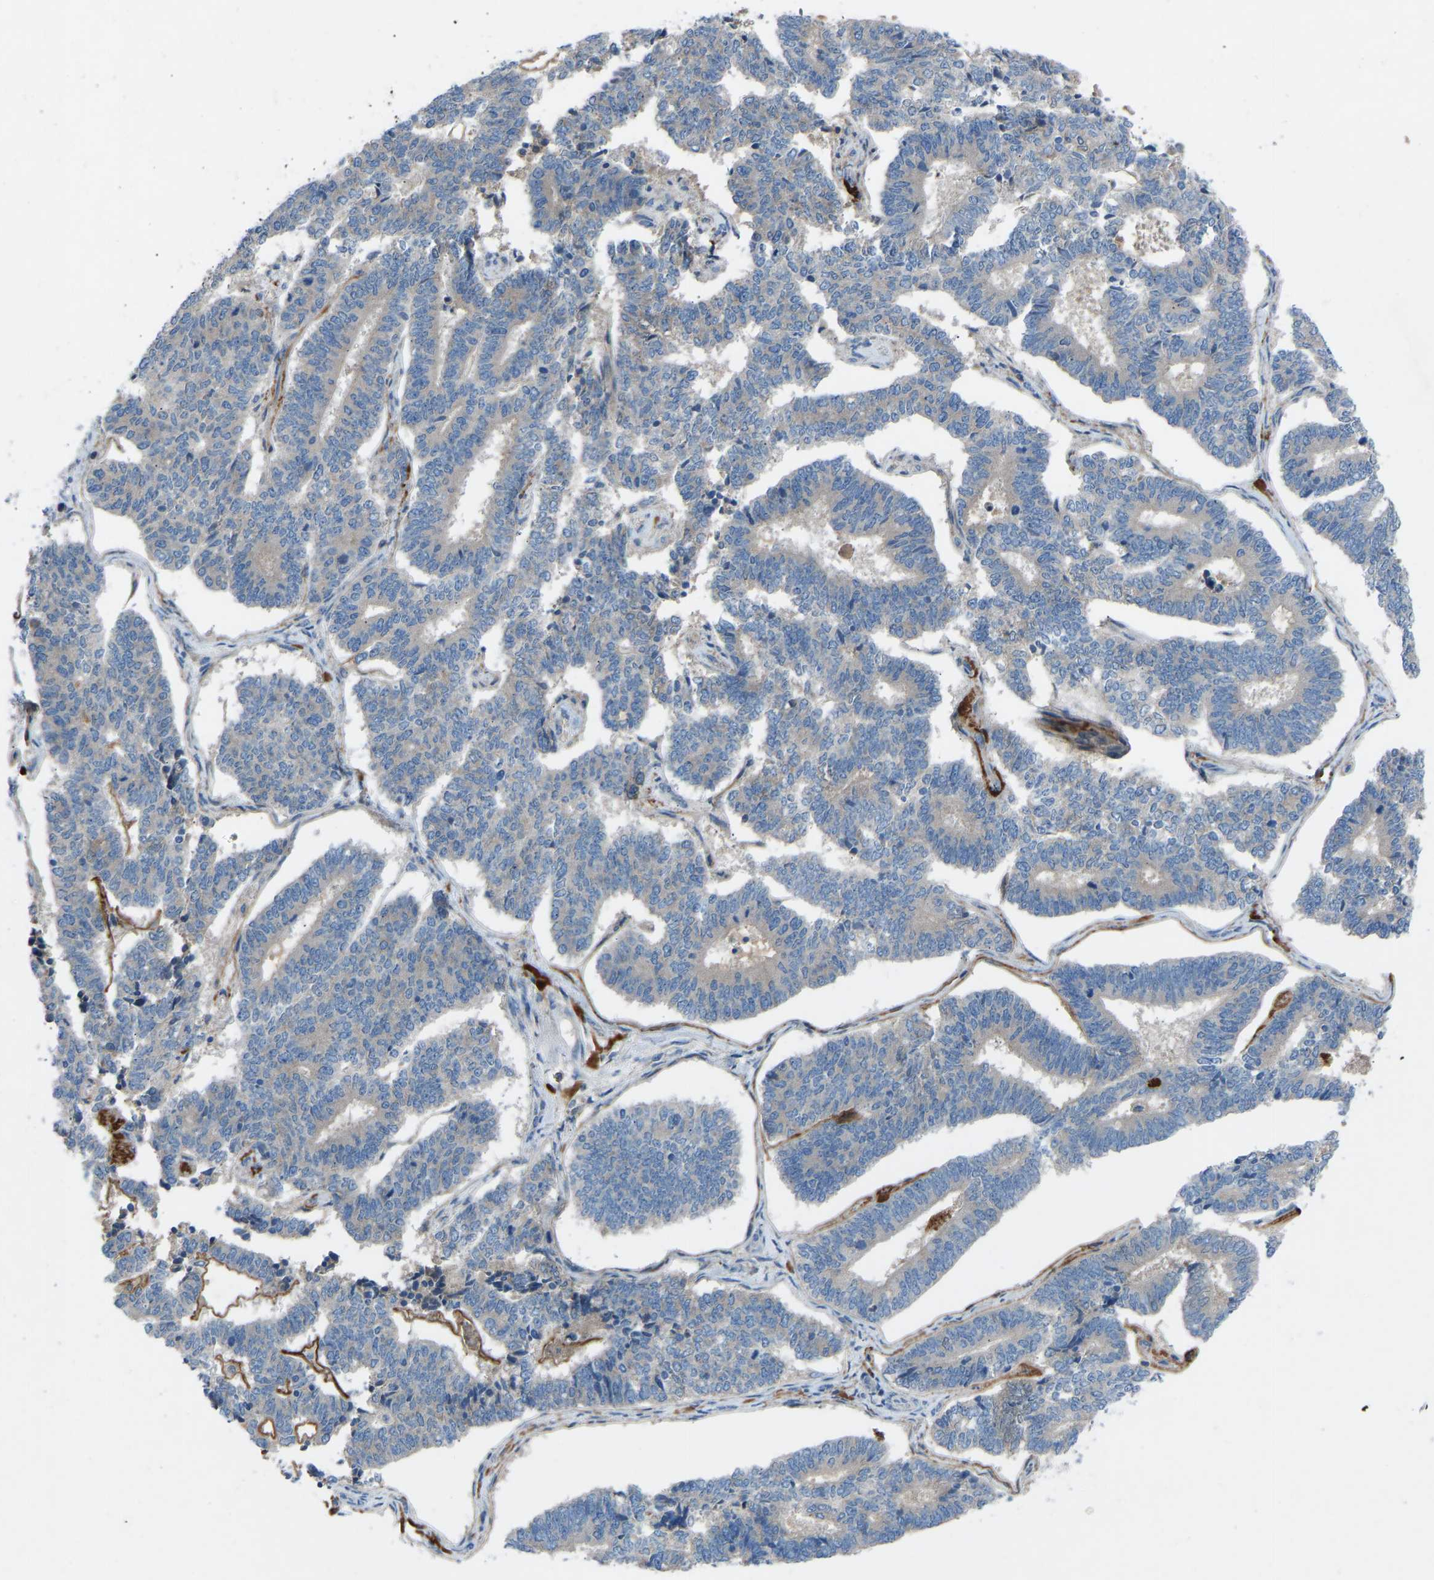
{"staining": {"intensity": "negative", "quantity": "none", "location": "none"}, "tissue": "endometrial cancer", "cell_type": "Tumor cells", "image_type": "cancer", "snomed": [{"axis": "morphology", "description": "Adenocarcinoma, NOS"}, {"axis": "topography", "description": "Endometrium"}], "caption": "Endometrial cancer was stained to show a protein in brown. There is no significant expression in tumor cells.", "gene": "GRK6", "patient": {"sex": "female", "age": 70}}